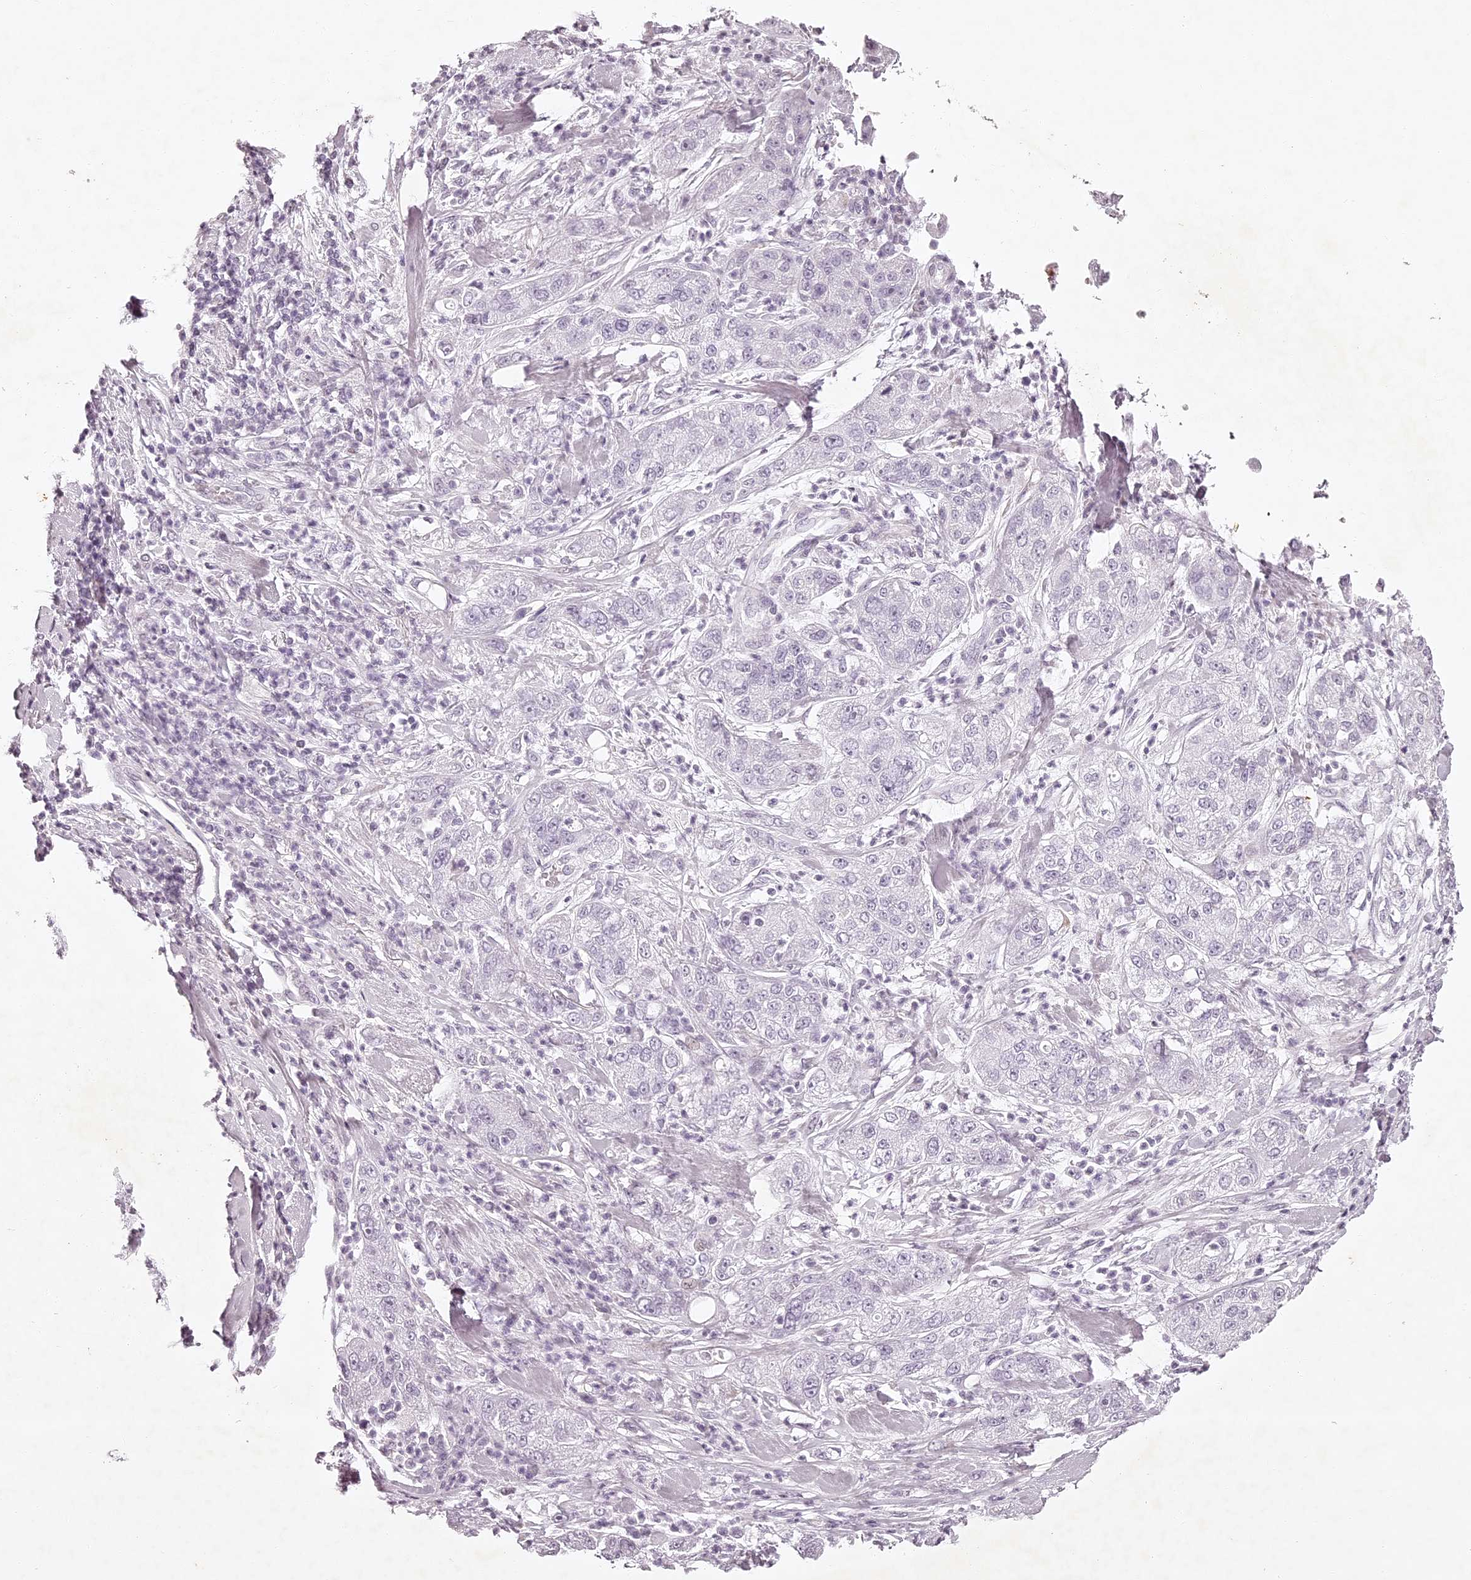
{"staining": {"intensity": "negative", "quantity": "none", "location": "none"}, "tissue": "pancreatic cancer", "cell_type": "Tumor cells", "image_type": "cancer", "snomed": [{"axis": "morphology", "description": "Adenocarcinoma, NOS"}, {"axis": "topography", "description": "Pancreas"}], "caption": "Immunohistochemistry (IHC) image of adenocarcinoma (pancreatic) stained for a protein (brown), which demonstrates no positivity in tumor cells.", "gene": "ELAPOR1", "patient": {"sex": "female", "age": 78}}